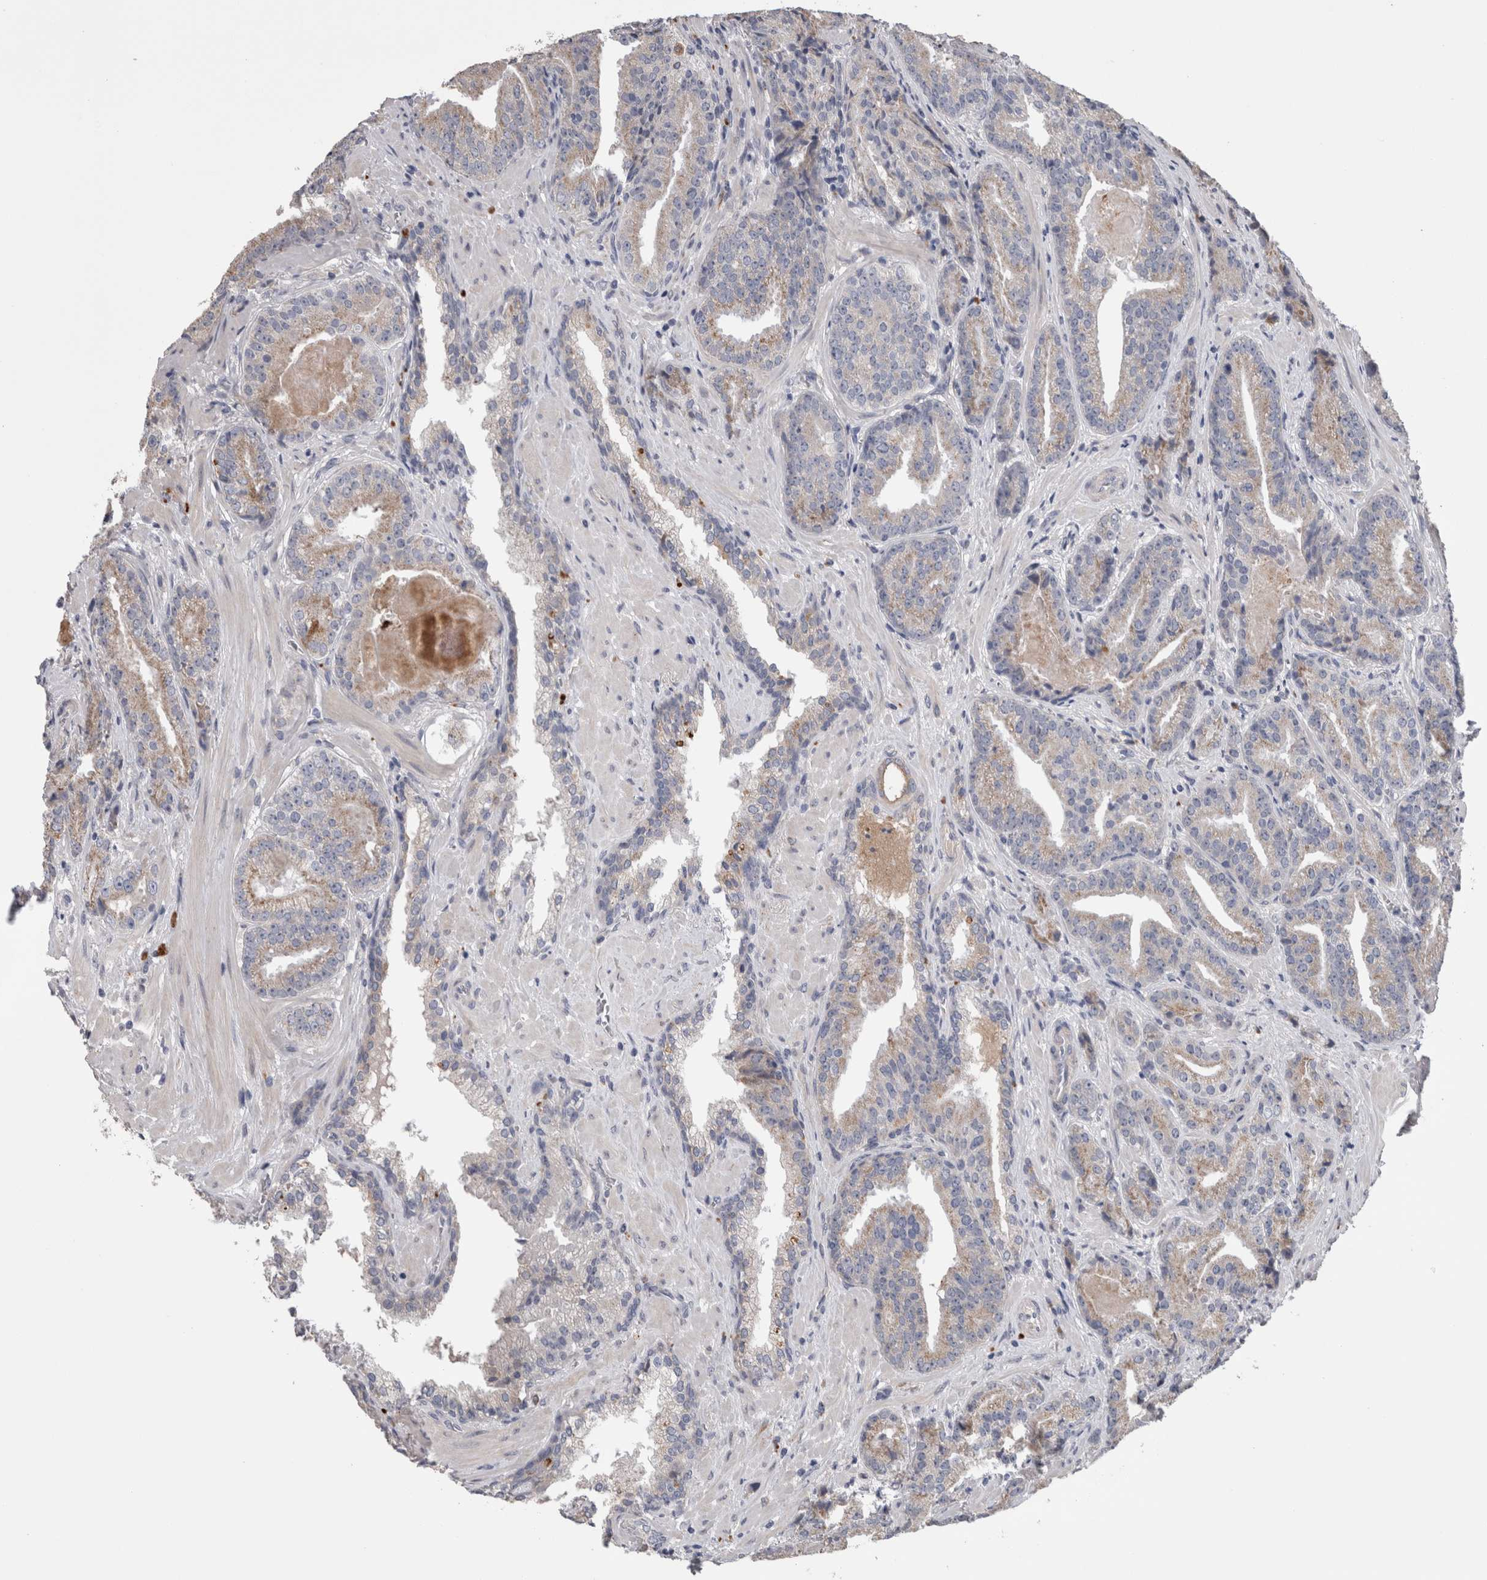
{"staining": {"intensity": "weak", "quantity": "<25%", "location": "cytoplasmic/membranous"}, "tissue": "prostate cancer", "cell_type": "Tumor cells", "image_type": "cancer", "snomed": [{"axis": "morphology", "description": "Adenocarcinoma, Low grade"}, {"axis": "topography", "description": "Prostate"}], "caption": "Histopathology image shows no protein positivity in tumor cells of prostate low-grade adenocarcinoma tissue. The staining is performed using DAB (3,3'-diaminobenzidine) brown chromogen with nuclei counter-stained in using hematoxylin.", "gene": "STC1", "patient": {"sex": "male", "age": 67}}